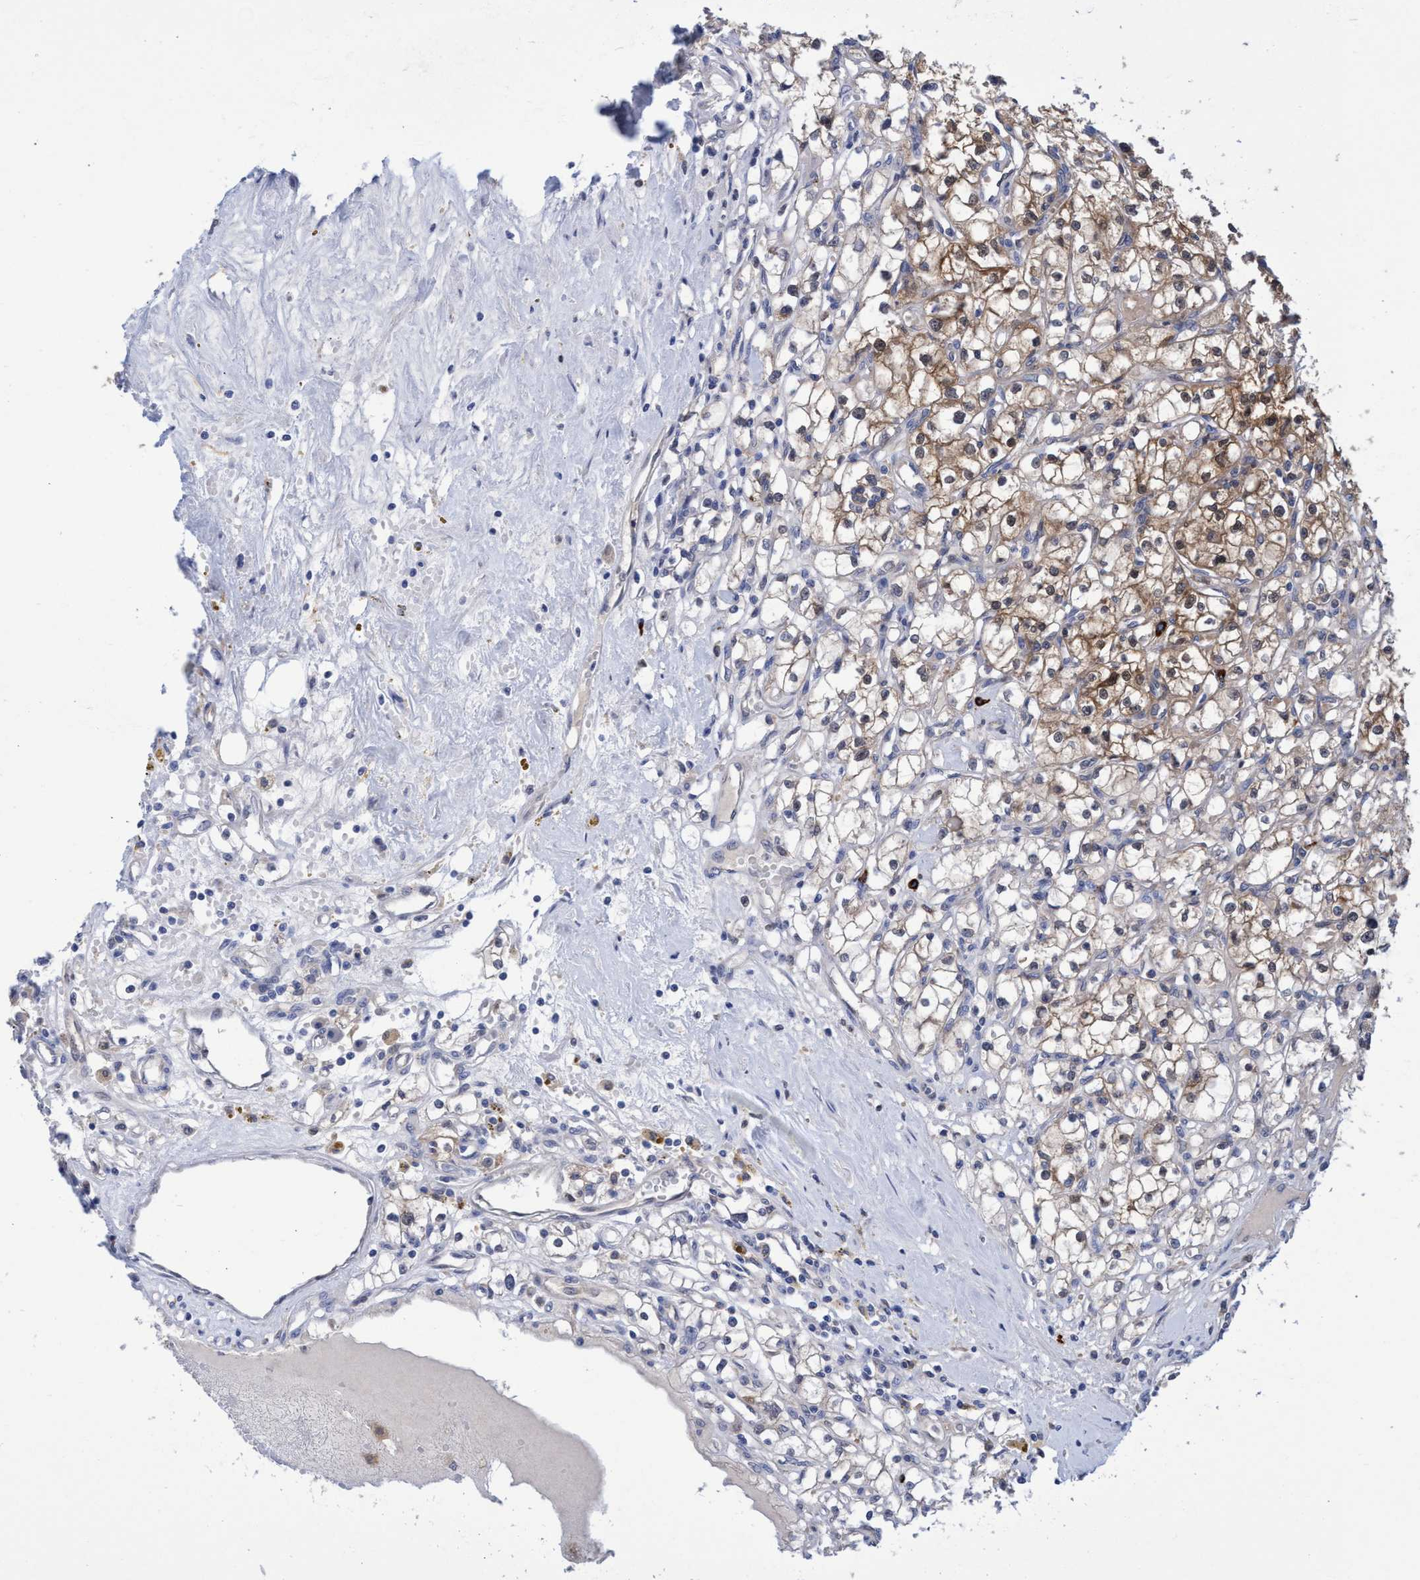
{"staining": {"intensity": "moderate", "quantity": "25%-75%", "location": "cytoplasmic/membranous"}, "tissue": "renal cancer", "cell_type": "Tumor cells", "image_type": "cancer", "snomed": [{"axis": "morphology", "description": "Adenocarcinoma, NOS"}, {"axis": "topography", "description": "Kidney"}], "caption": "Adenocarcinoma (renal) stained with a protein marker shows moderate staining in tumor cells.", "gene": "PNPO", "patient": {"sex": "male", "age": 56}}